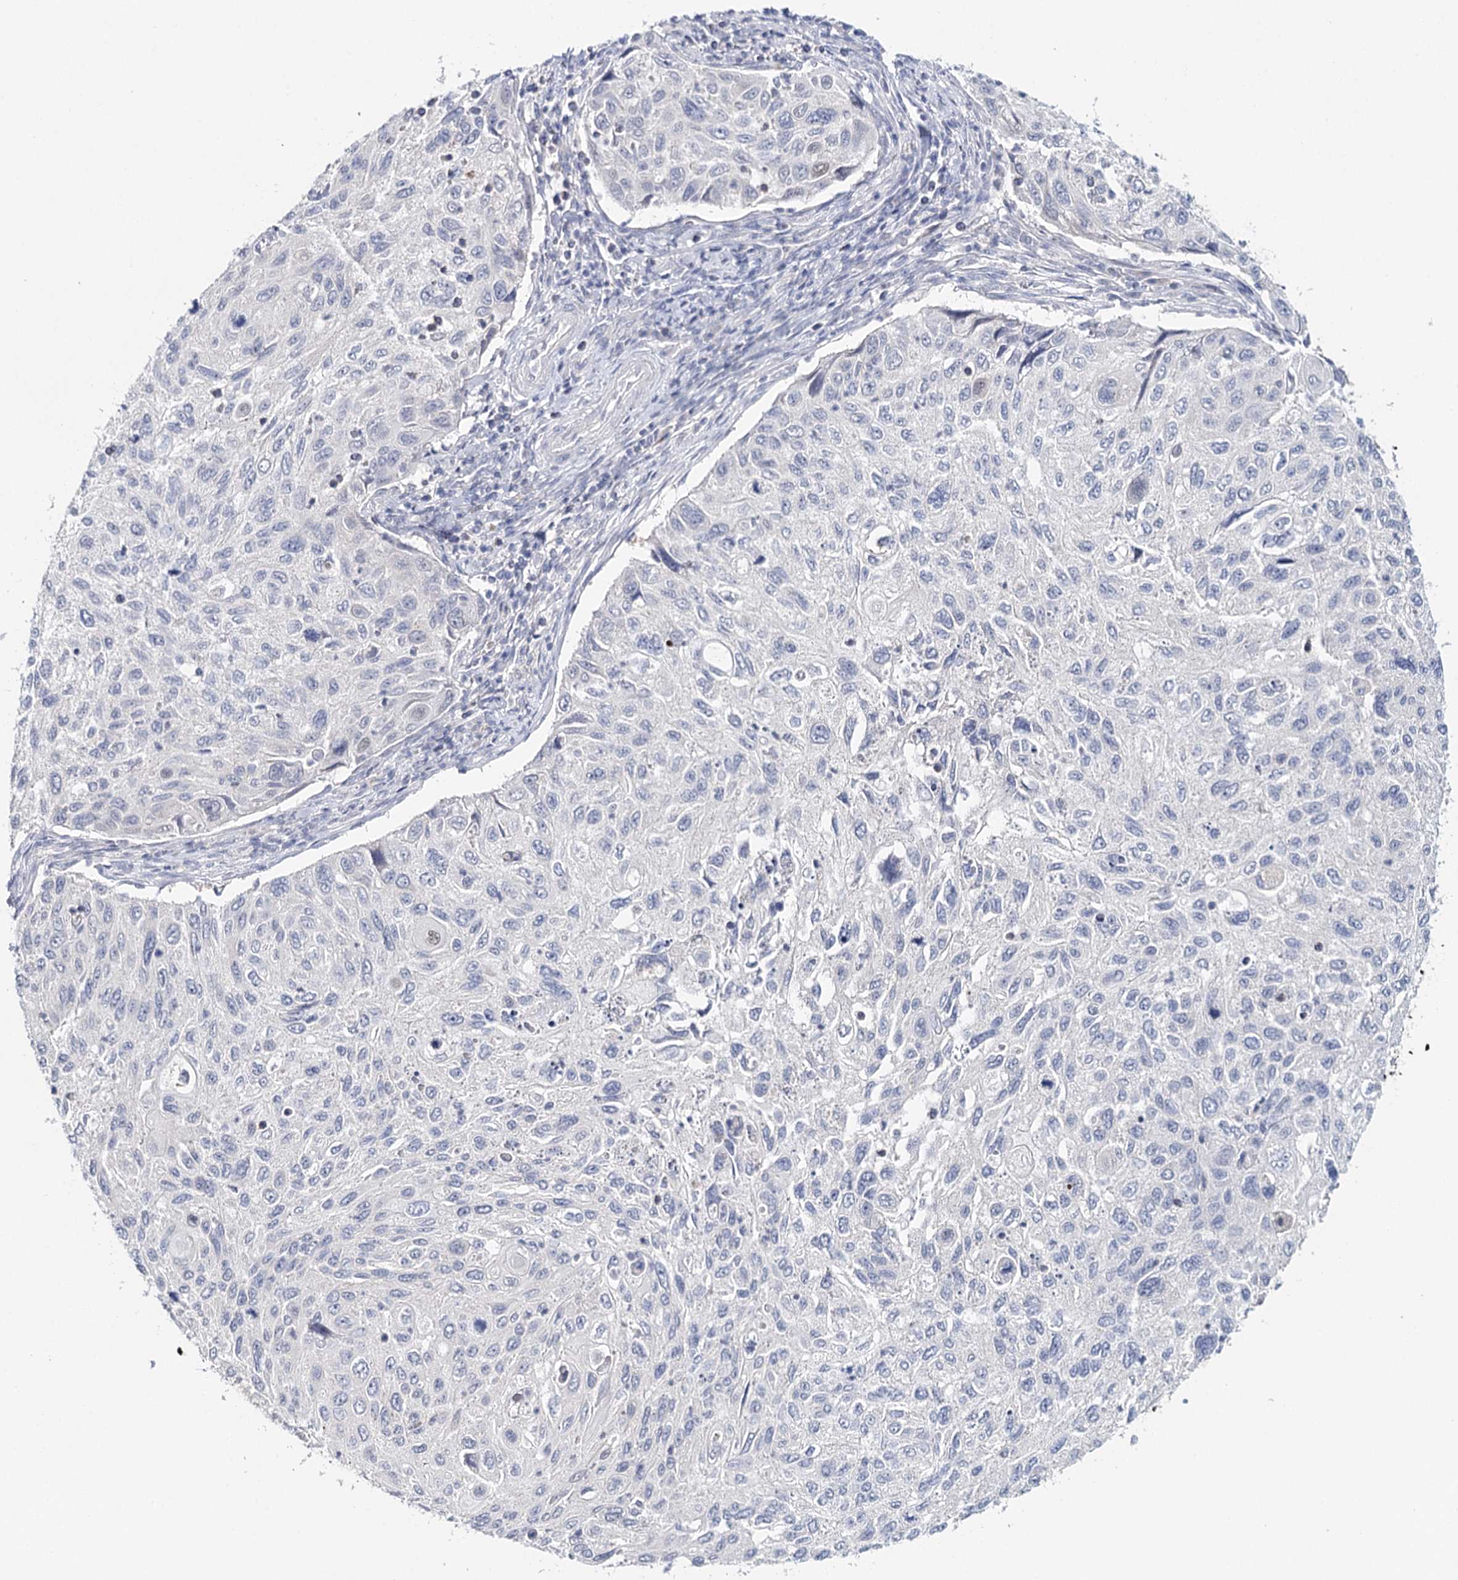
{"staining": {"intensity": "negative", "quantity": "none", "location": "none"}, "tissue": "cervical cancer", "cell_type": "Tumor cells", "image_type": "cancer", "snomed": [{"axis": "morphology", "description": "Squamous cell carcinoma, NOS"}, {"axis": "topography", "description": "Cervix"}], "caption": "Immunohistochemistry image of neoplastic tissue: human squamous cell carcinoma (cervical) stained with DAB demonstrates no significant protein positivity in tumor cells.", "gene": "TP53", "patient": {"sex": "female", "age": 70}}